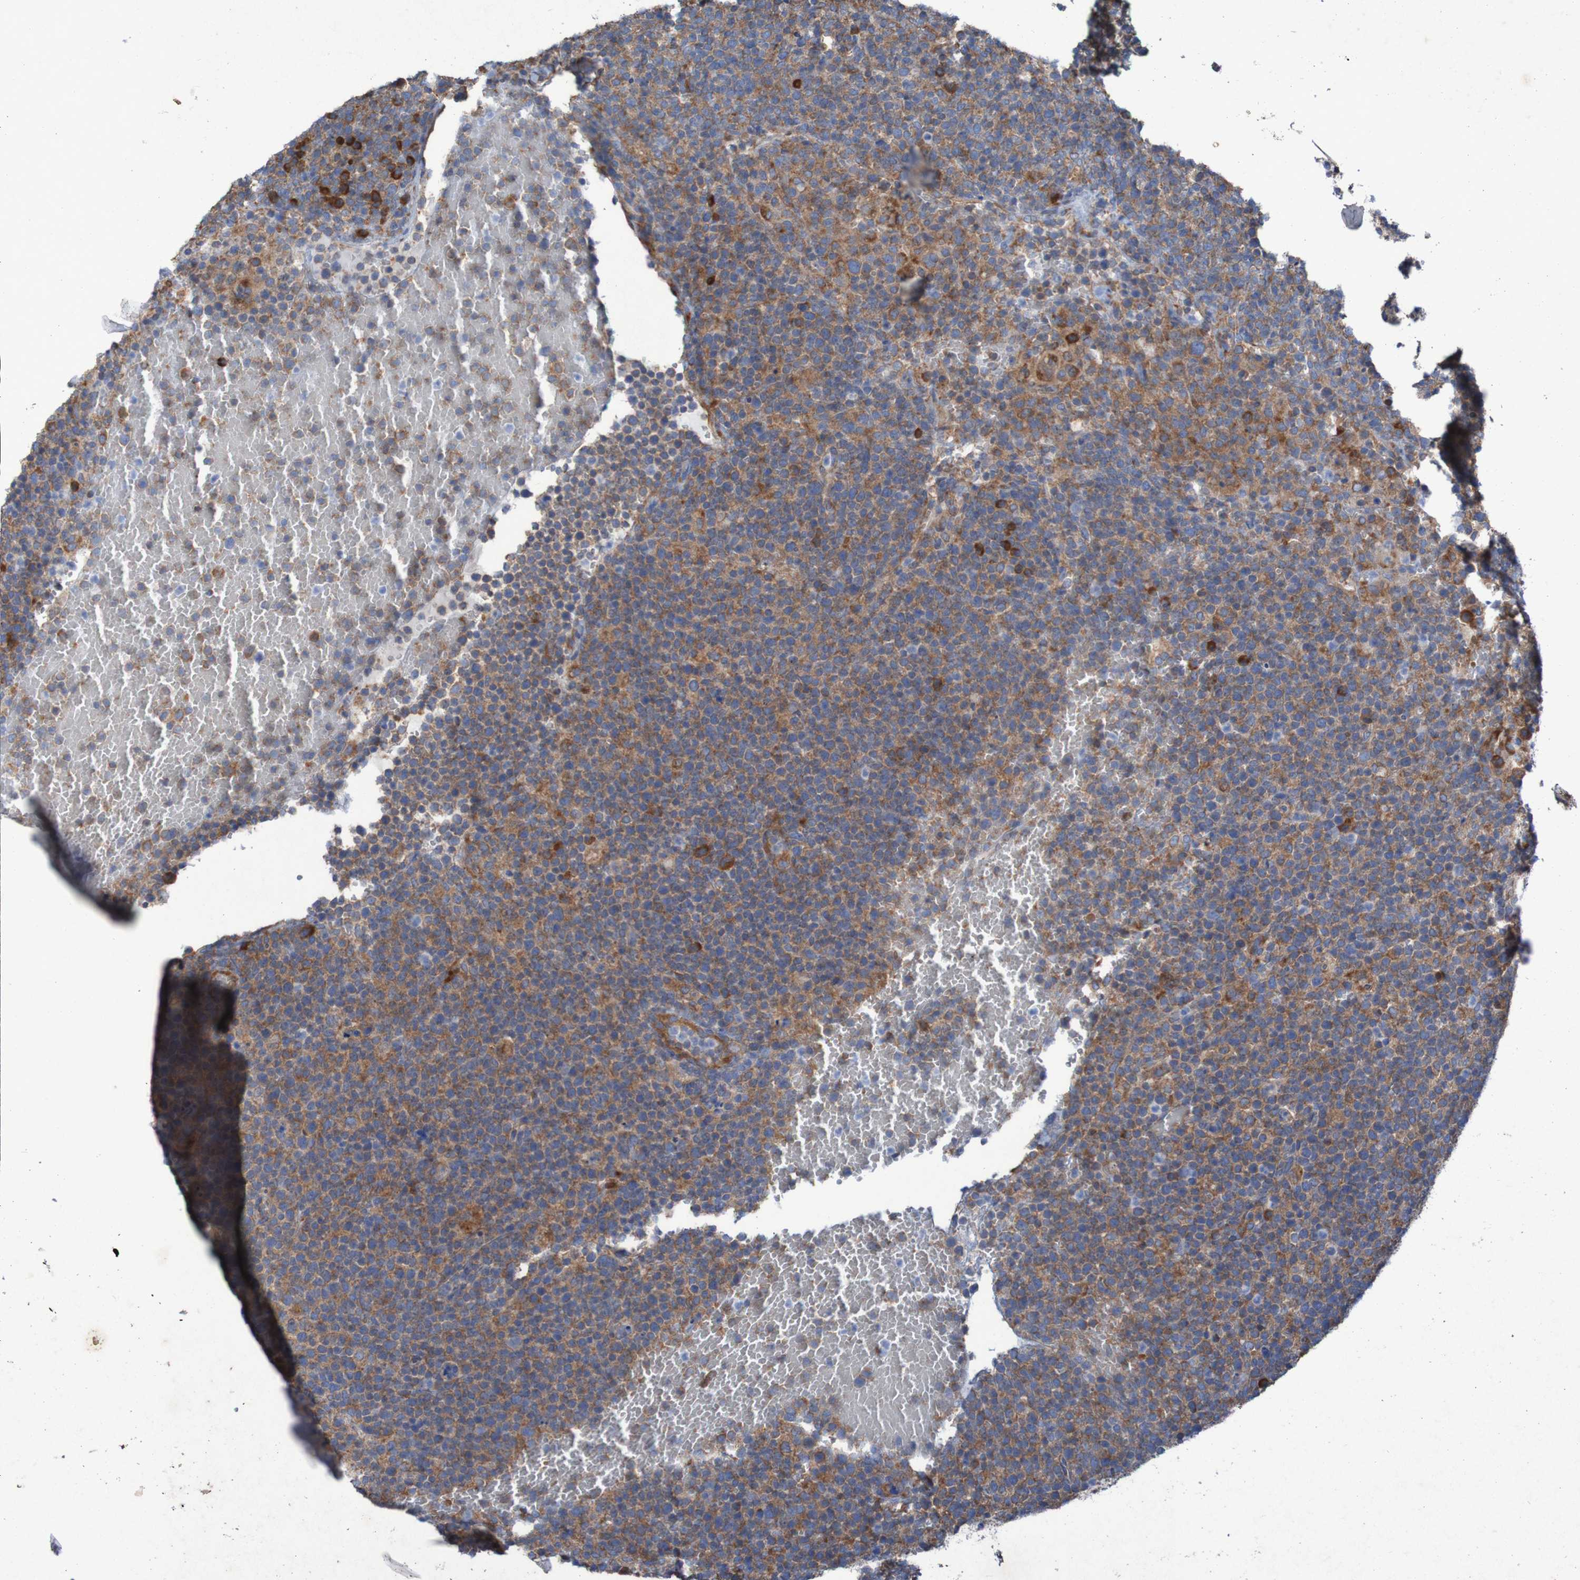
{"staining": {"intensity": "moderate", "quantity": ">75%", "location": "cytoplasmic/membranous"}, "tissue": "lymphoma", "cell_type": "Tumor cells", "image_type": "cancer", "snomed": [{"axis": "morphology", "description": "Malignant lymphoma, non-Hodgkin's type, High grade"}, {"axis": "topography", "description": "Lymph node"}], "caption": "Human high-grade malignant lymphoma, non-Hodgkin's type stained for a protein (brown) exhibits moderate cytoplasmic/membranous positive expression in about >75% of tumor cells.", "gene": "RPL10", "patient": {"sex": "male", "age": 61}}